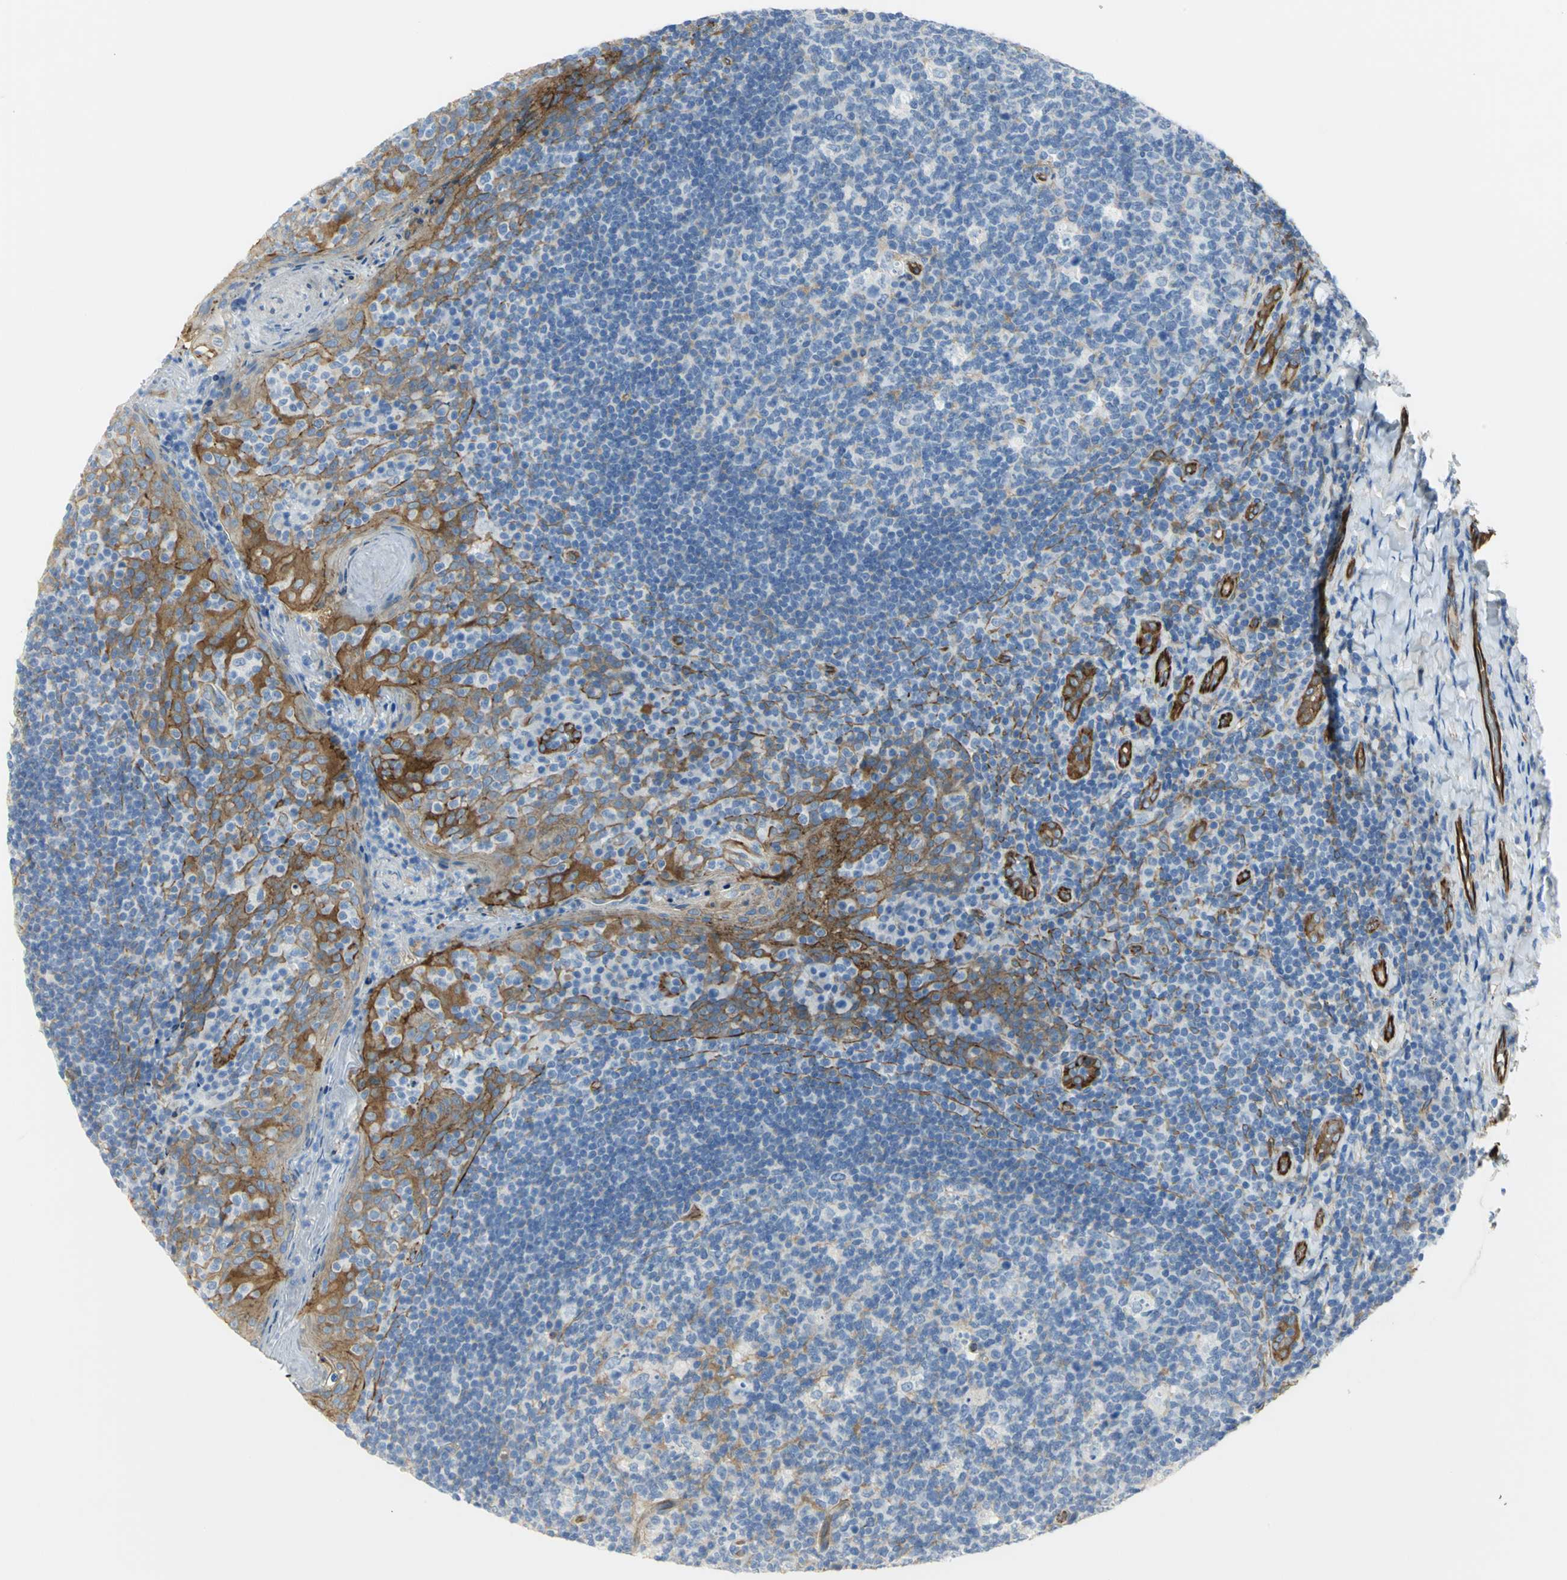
{"staining": {"intensity": "negative", "quantity": "none", "location": "none"}, "tissue": "tonsil", "cell_type": "Germinal center cells", "image_type": "normal", "snomed": [{"axis": "morphology", "description": "Normal tissue, NOS"}, {"axis": "topography", "description": "Tonsil"}], "caption": "Immunohistochemistry (IHC) histopathology image of normal tonsil stained for a protein (brown), which exhibits no staining in germinal center cells.", "gene": "FLNB", "patient": {"sex": "male", "age": 17}}